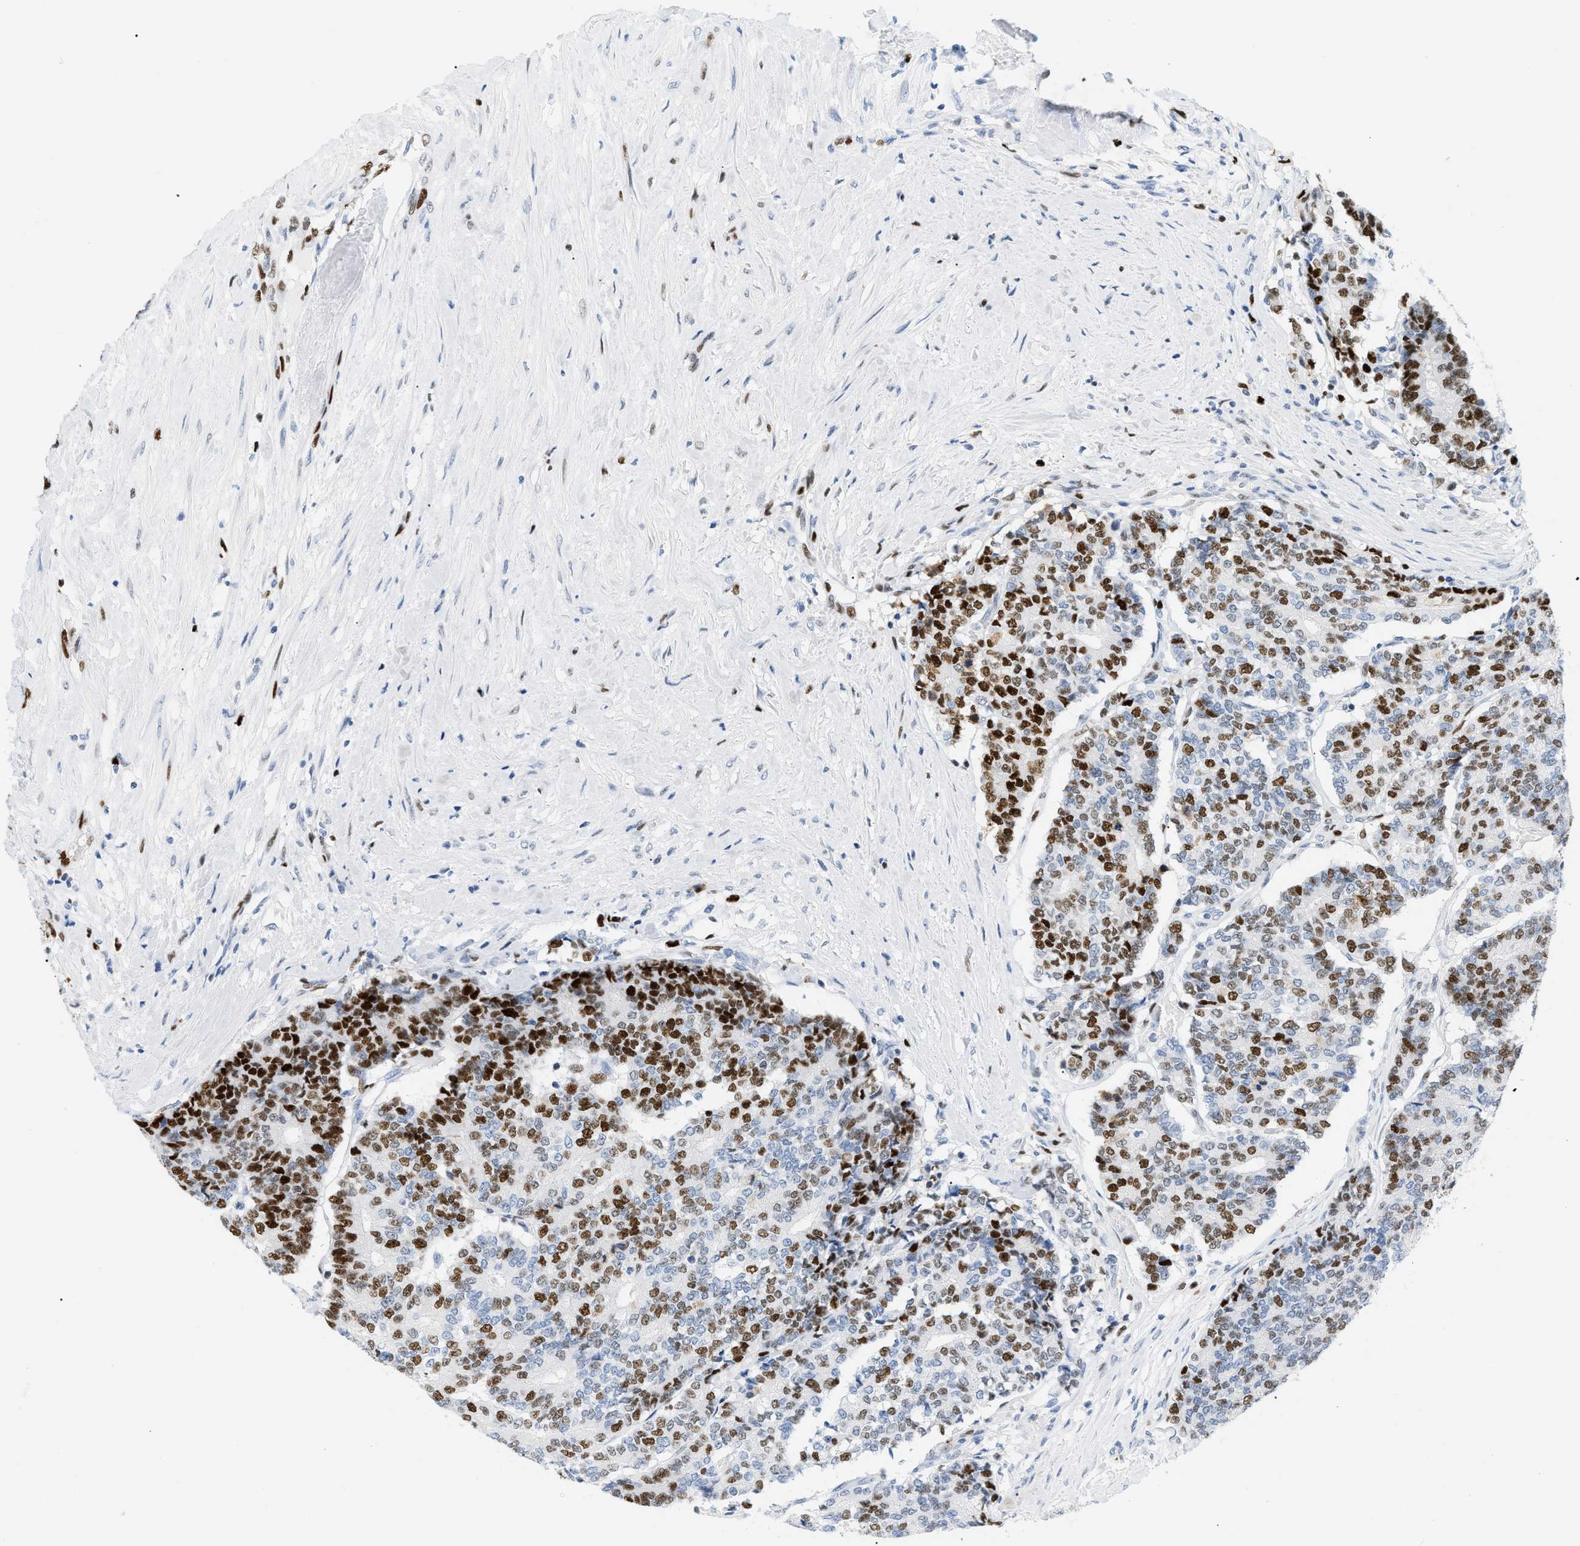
{"staining": {"intensity": "moderate", "quantity": "25%-75%", "location": "nuclear"}, "tissue": "prostate cancer", "cell_type": "Tumor cells", "image_type": "cancer", "snomed": [{"axis": "morphology", "description": "Normal tissue, NOS"}, {"axis": "morphology", "description": "Adenocarcinoma, High grade"}, {"axis": "topography", "description": "Prostate"}, {"axis": "topography", "description": "Seminal veicle"}], "caption": "A high-resolution histopathology image shows immunohistochemistry staining of prostate cancer (adenocarcinoma (high-grade)), which displays moderate nuclear staining in about 25%-75% of tumor cells.", "gene": "MCM7", "patient": {"sex": "male", "age": 55}}